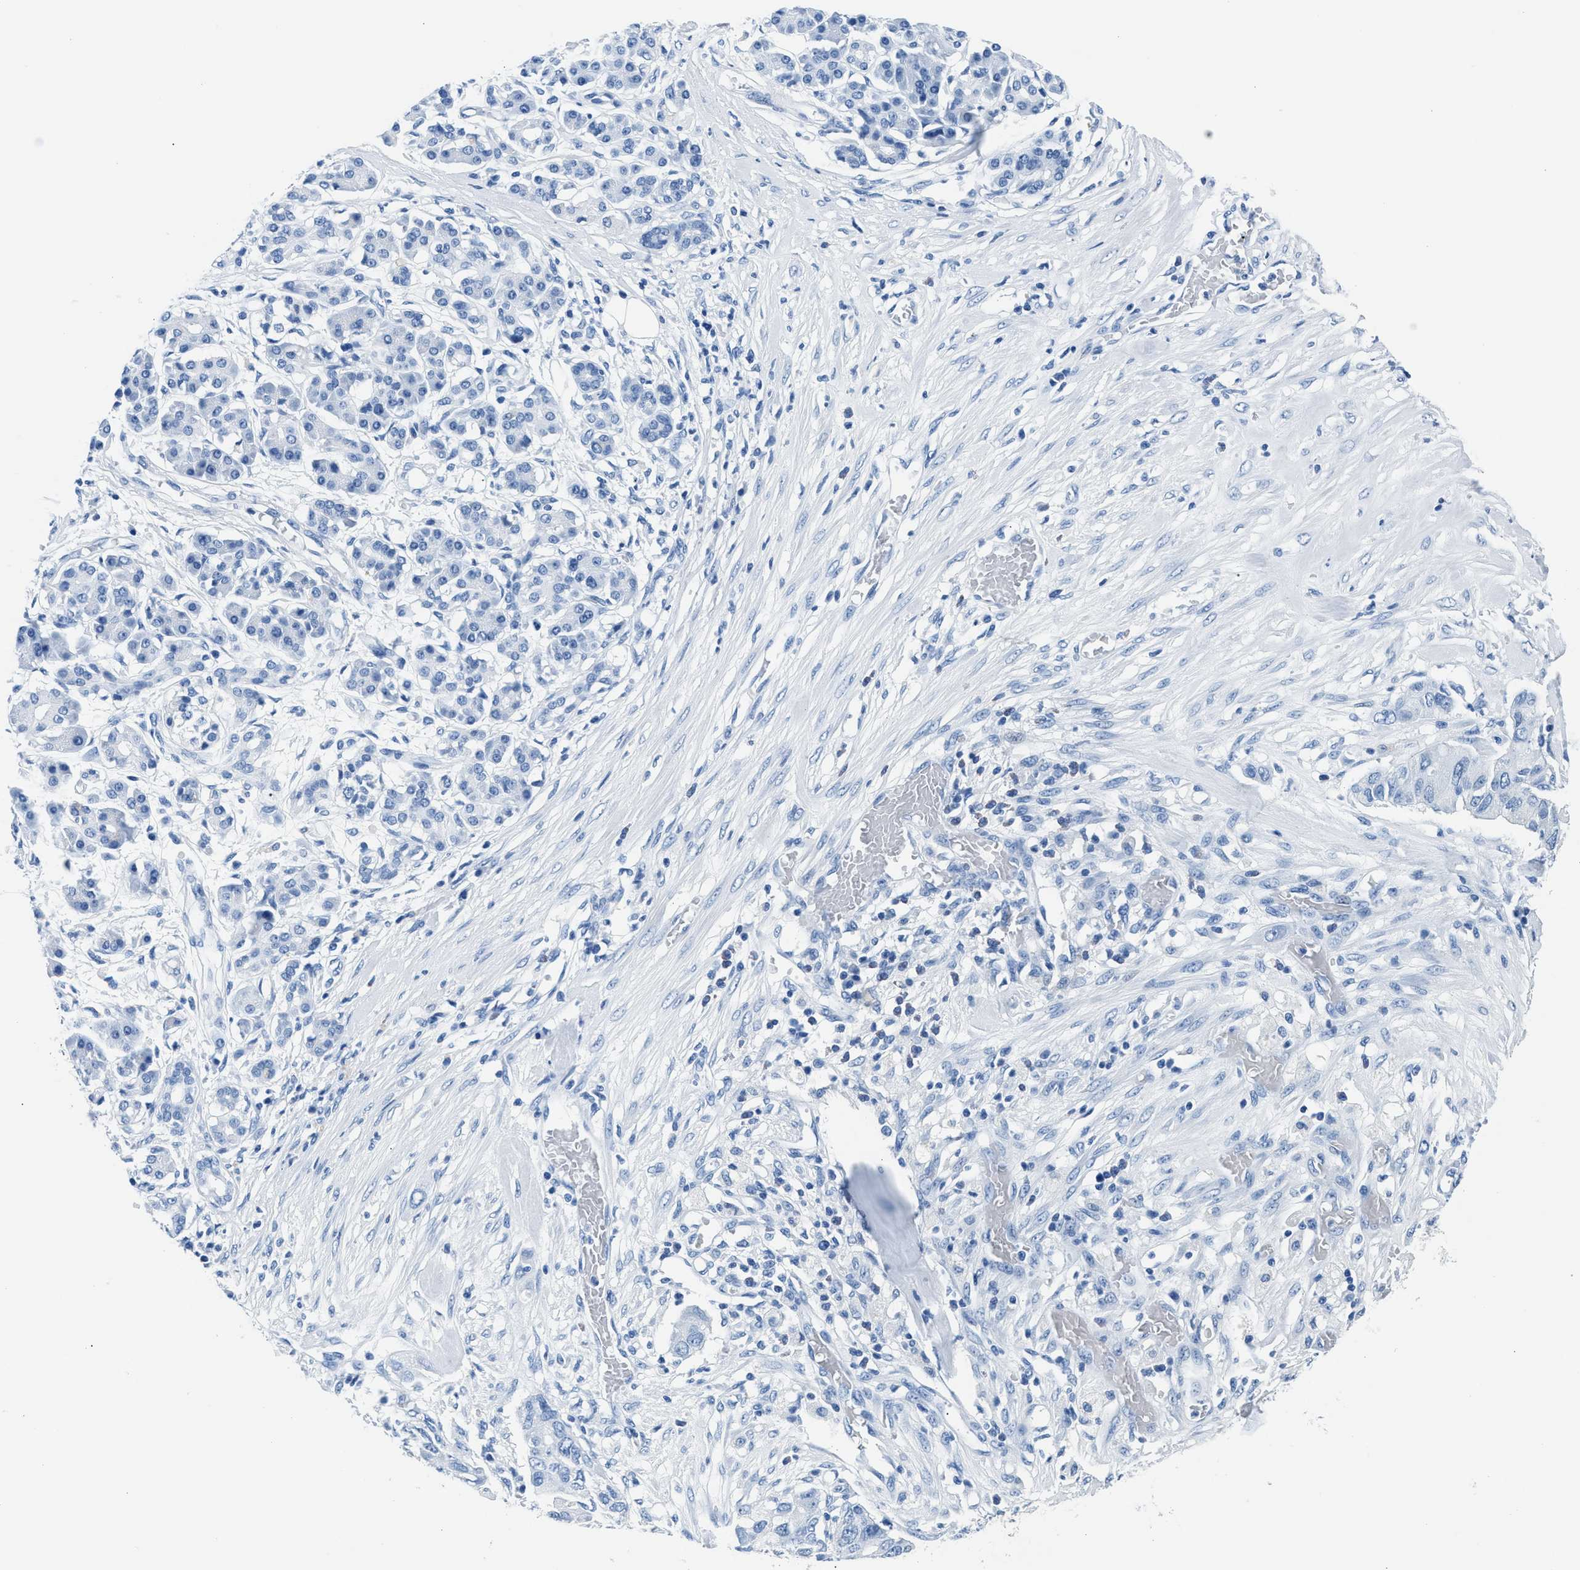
{"staining": {"intensity": "negative", "quantity": "none", "location": "none"}, "tissue": "pancreatic cancer", "cell_type": "Tumor cells", "image_type": "cancer", "snomed": [{"axis": "morphology", "description": "Adenocarcinoma, NOS"}, {"axis": "topography", "description": "Pancreas"}], "caption": "Pancreatic cancer (adenocarcinoma) stained for a protein using immunohistochemistry demonstrates no staining tumor cells.", "gene": "CPS1", "patient": {"sex": "female", "age": 56}}